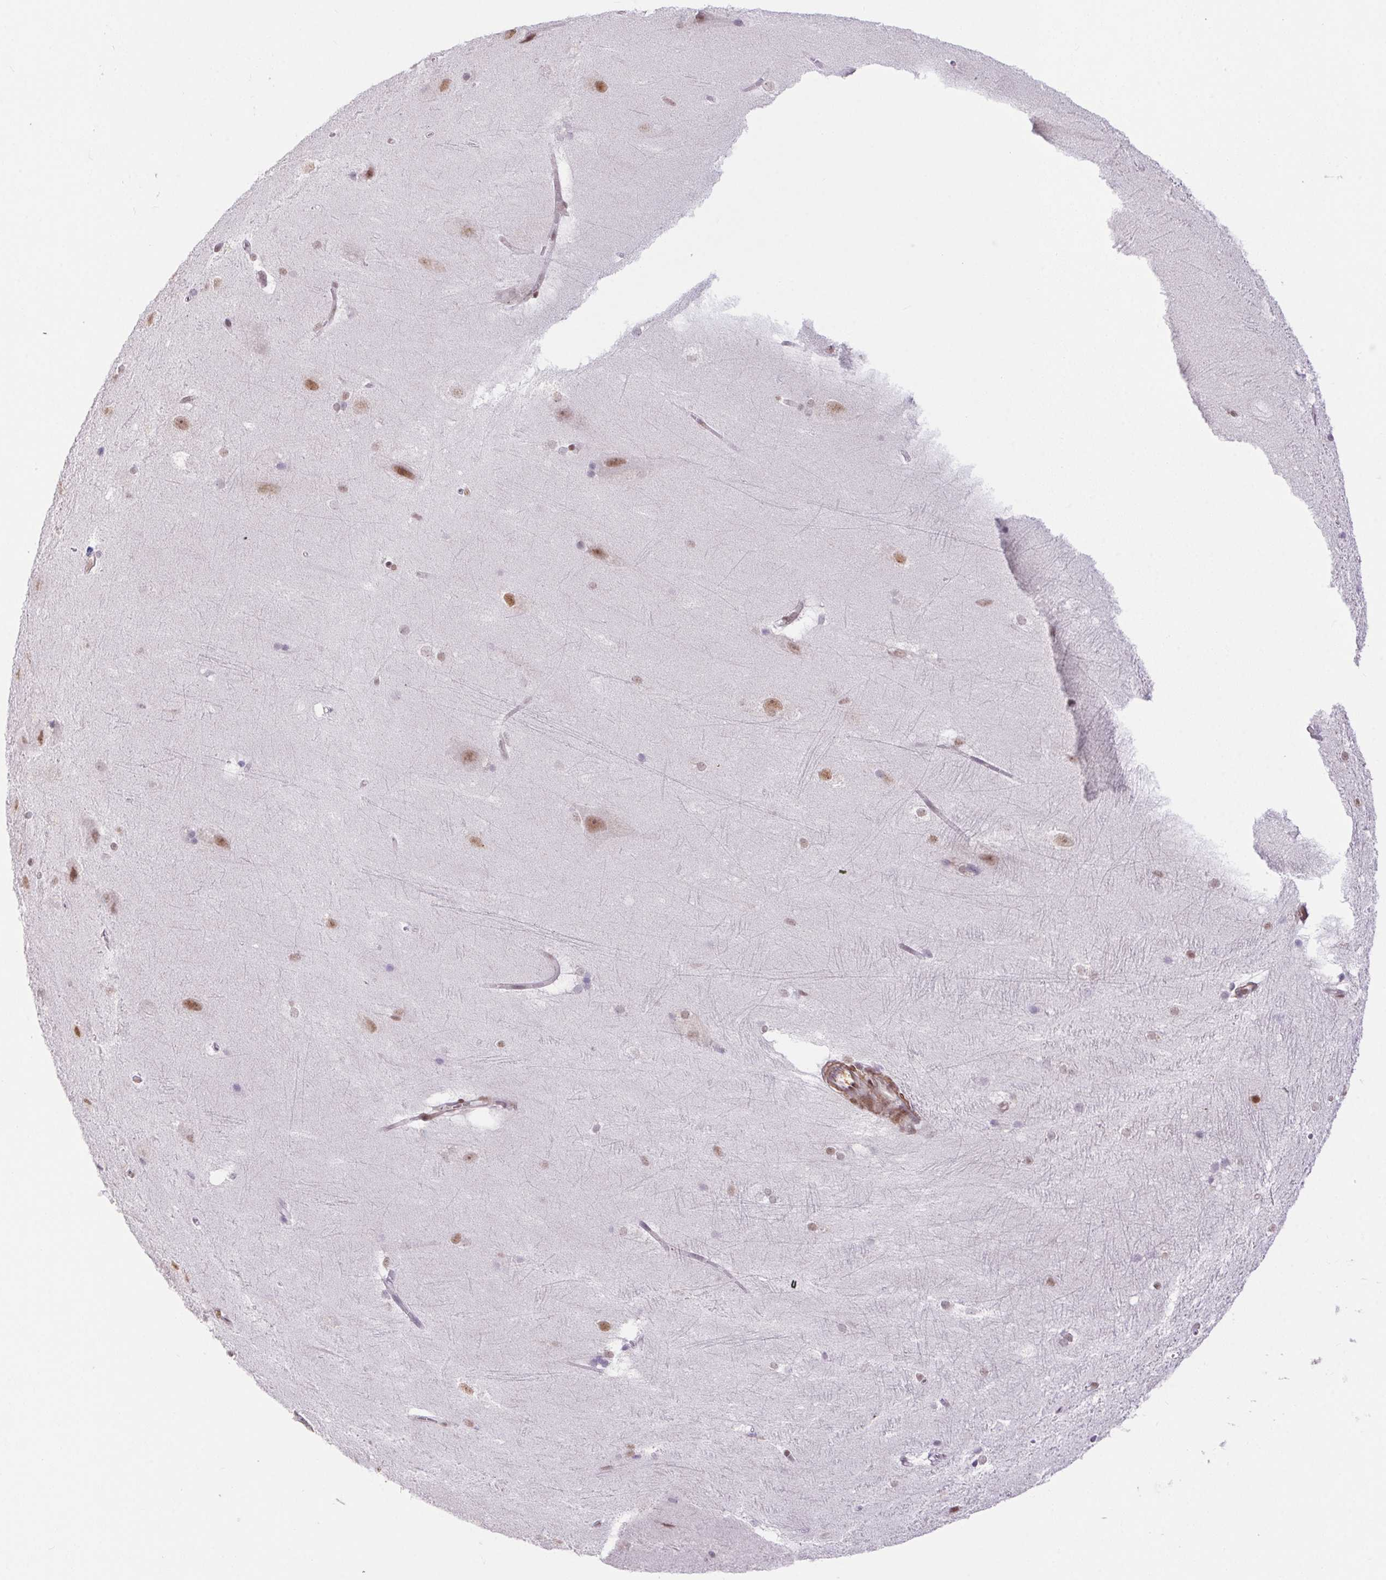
{"staining": {"intensity": "weak", "quantity": "<25%", "location": "nuclear"}, "tissue": "hippocampus", "cell_type": "Glial cells", "image_type": "normal", "snomed": [{"axis": "morphology", "description": "Normal tissue, NOS"}, {"axis": "topography", "description": "Cerebral cortex"}, {"axis": "topography", "description": "Hippocampus"}], "caption": "Immunohistochemistry (IHC) photomicrograph of unremarkable hippocampus: hippocampus stained with DAB (3,3'-diaminobenzidine) reveals no significant protein expression in glial cells. The staining was performed using DAB to visualize the protein expression in brown, while the nuclei were stained in blue with hematoxylin (Magnification: 20x).", "gene": "DDX17", "patient": {"sex": "female", "age": 19}}